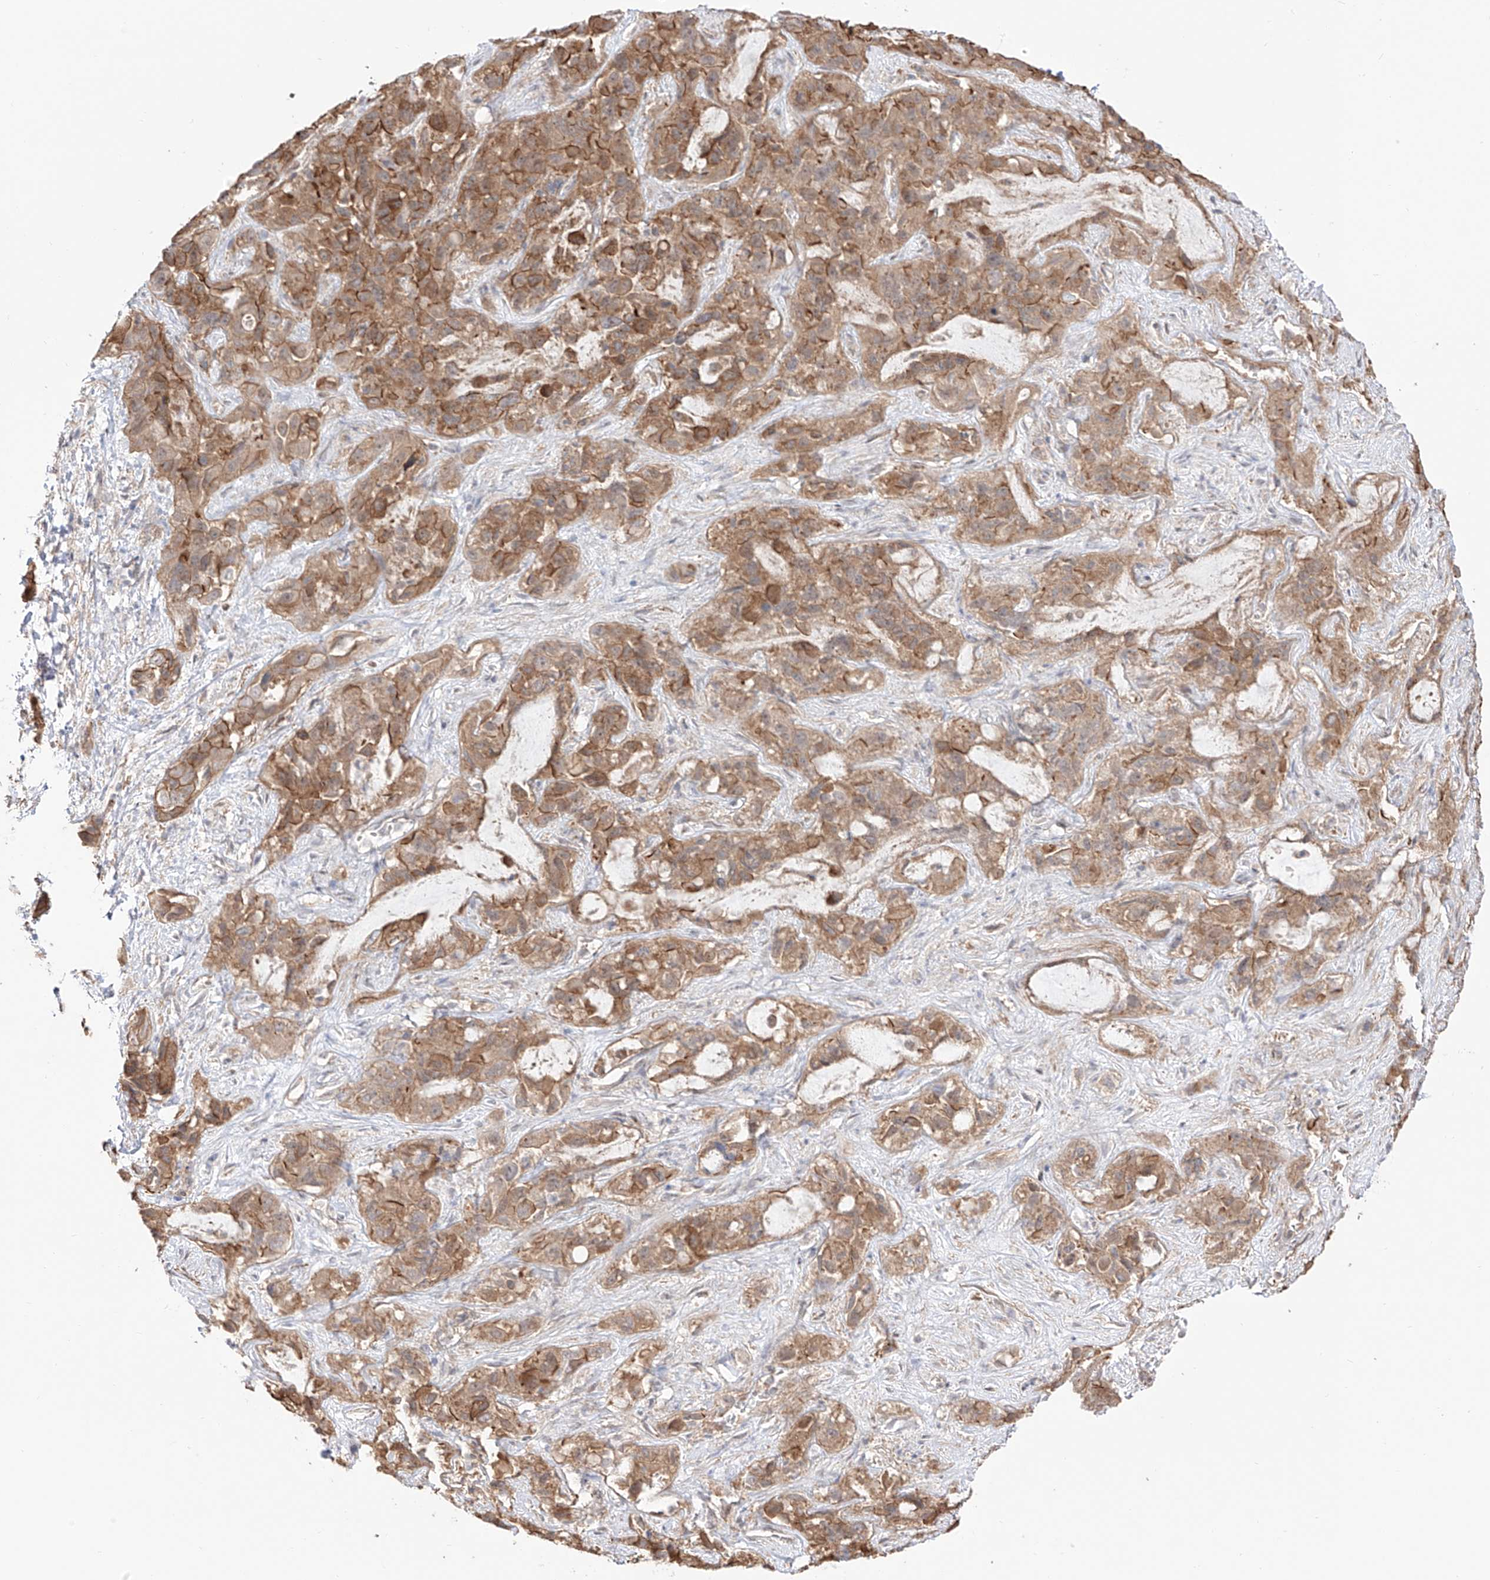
{"staining": {"intensity": "moderate", "quantity": ">75%", "location": "cytoplasmic/membranous"}, "tissue": "liver cancer", "cell_type": "Tumor cells", "image_type": "cancer", "snomed": [{"axis": "morphology", "description": "Cholangiocarcinoma"}, {"axis": "topography", "description": "Liver"}], "caption": "Moderate cytoplasmic/membranous staining for a protein is appreciated in approximately >75% of tumor cells of liver cholangiocarcinoma using IHC.", "gene": "ZNF180", "patient": {"sex": "female", "age": 52}}